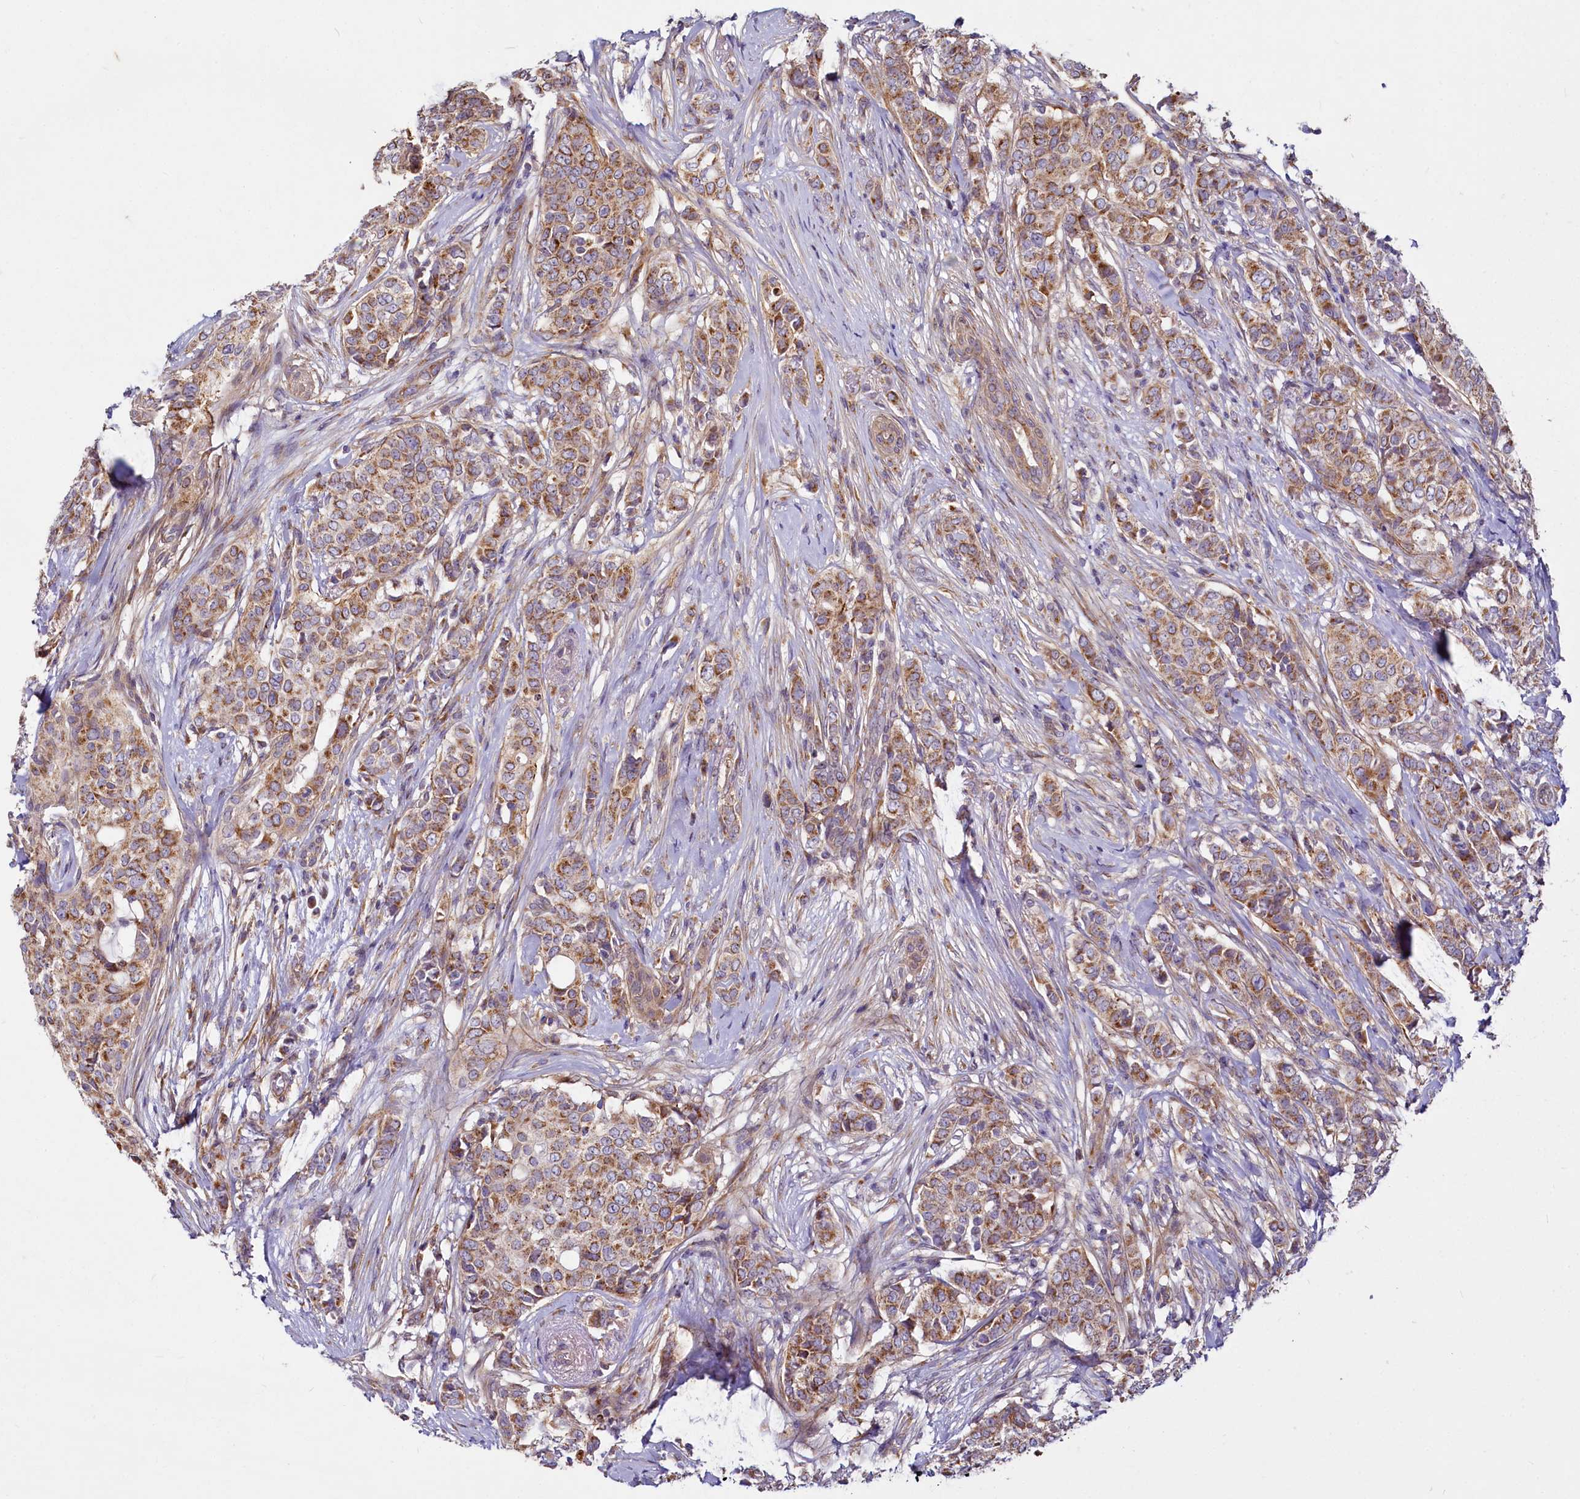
{"staining": {"intensity": "moderate", "quantity": ">75%", "location": "cytoplasmic/membranous"}, "tissue": "breast cancer", "cell_type": "Tumor cells", "image_type": "cancer", "snomed": [{"axis": "morphology", "description": "Lobular carcinoma"}, {"axis": "topography", "description": "Breast"}], "caption": "Moderate cytoplasmic/membranous protein staining is appreciated in about >75% of tumor cells in breast cancer.", "gene": "ADCY2", "patient": {"sex": "female", "age": 51}}